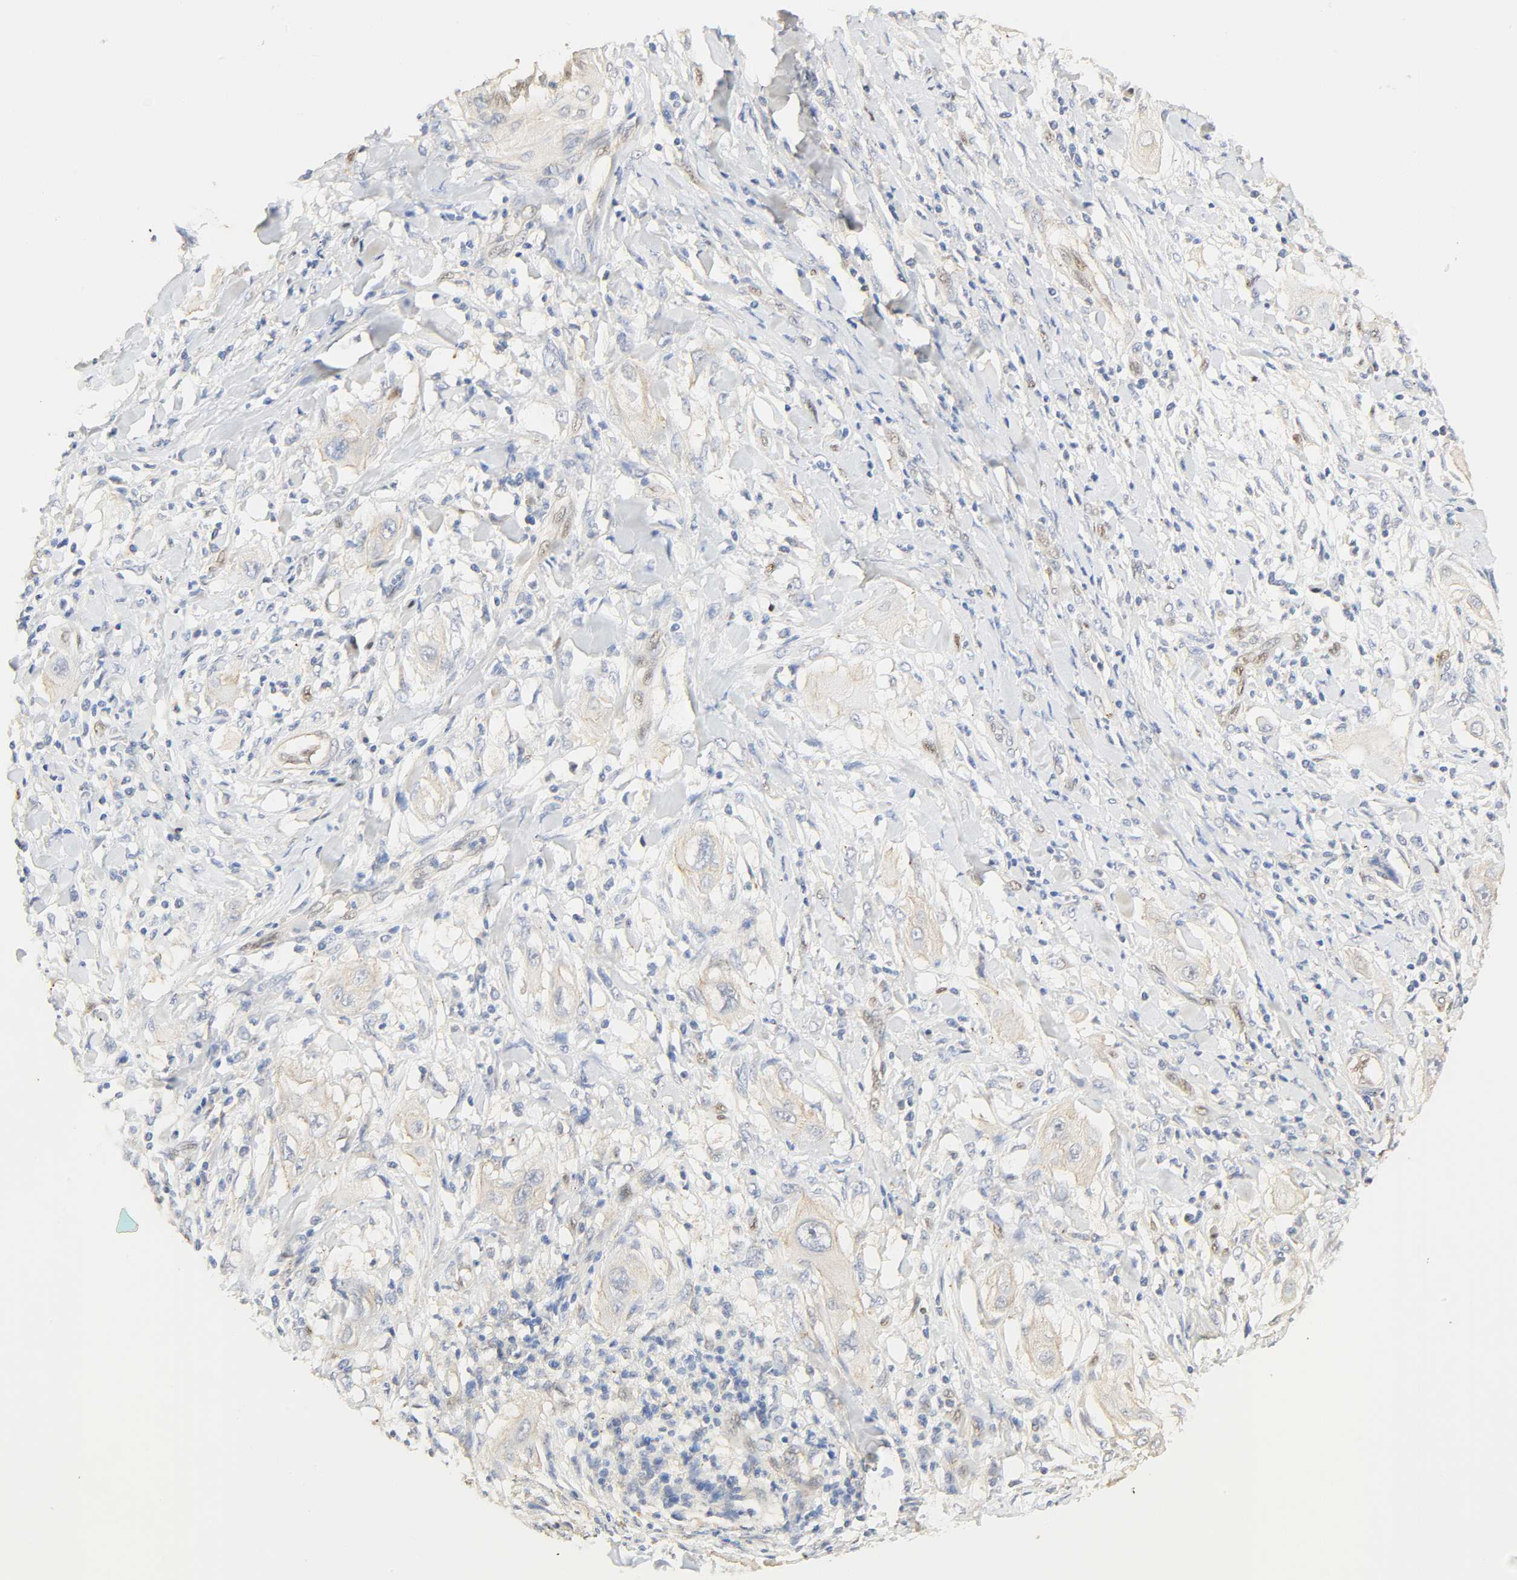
{"staining": {"intensity": "negative", "quantity": "none", "location": "none"}, "tissue": "lung cancer", "cell_type": "Tumor cells", "image_type": "cancer", "snomed": [{"axis": "morphology", "description": "Squamous cell carcinoma, NOS"}, {"axis": "topography", "description": "Lung"}], "caption": "Protein analysis of lung cancer reveals no significant expression in tumor cells.", "gene": "BORCS8-MEF2B", "patient": {"sex": "female", "age": 47}}